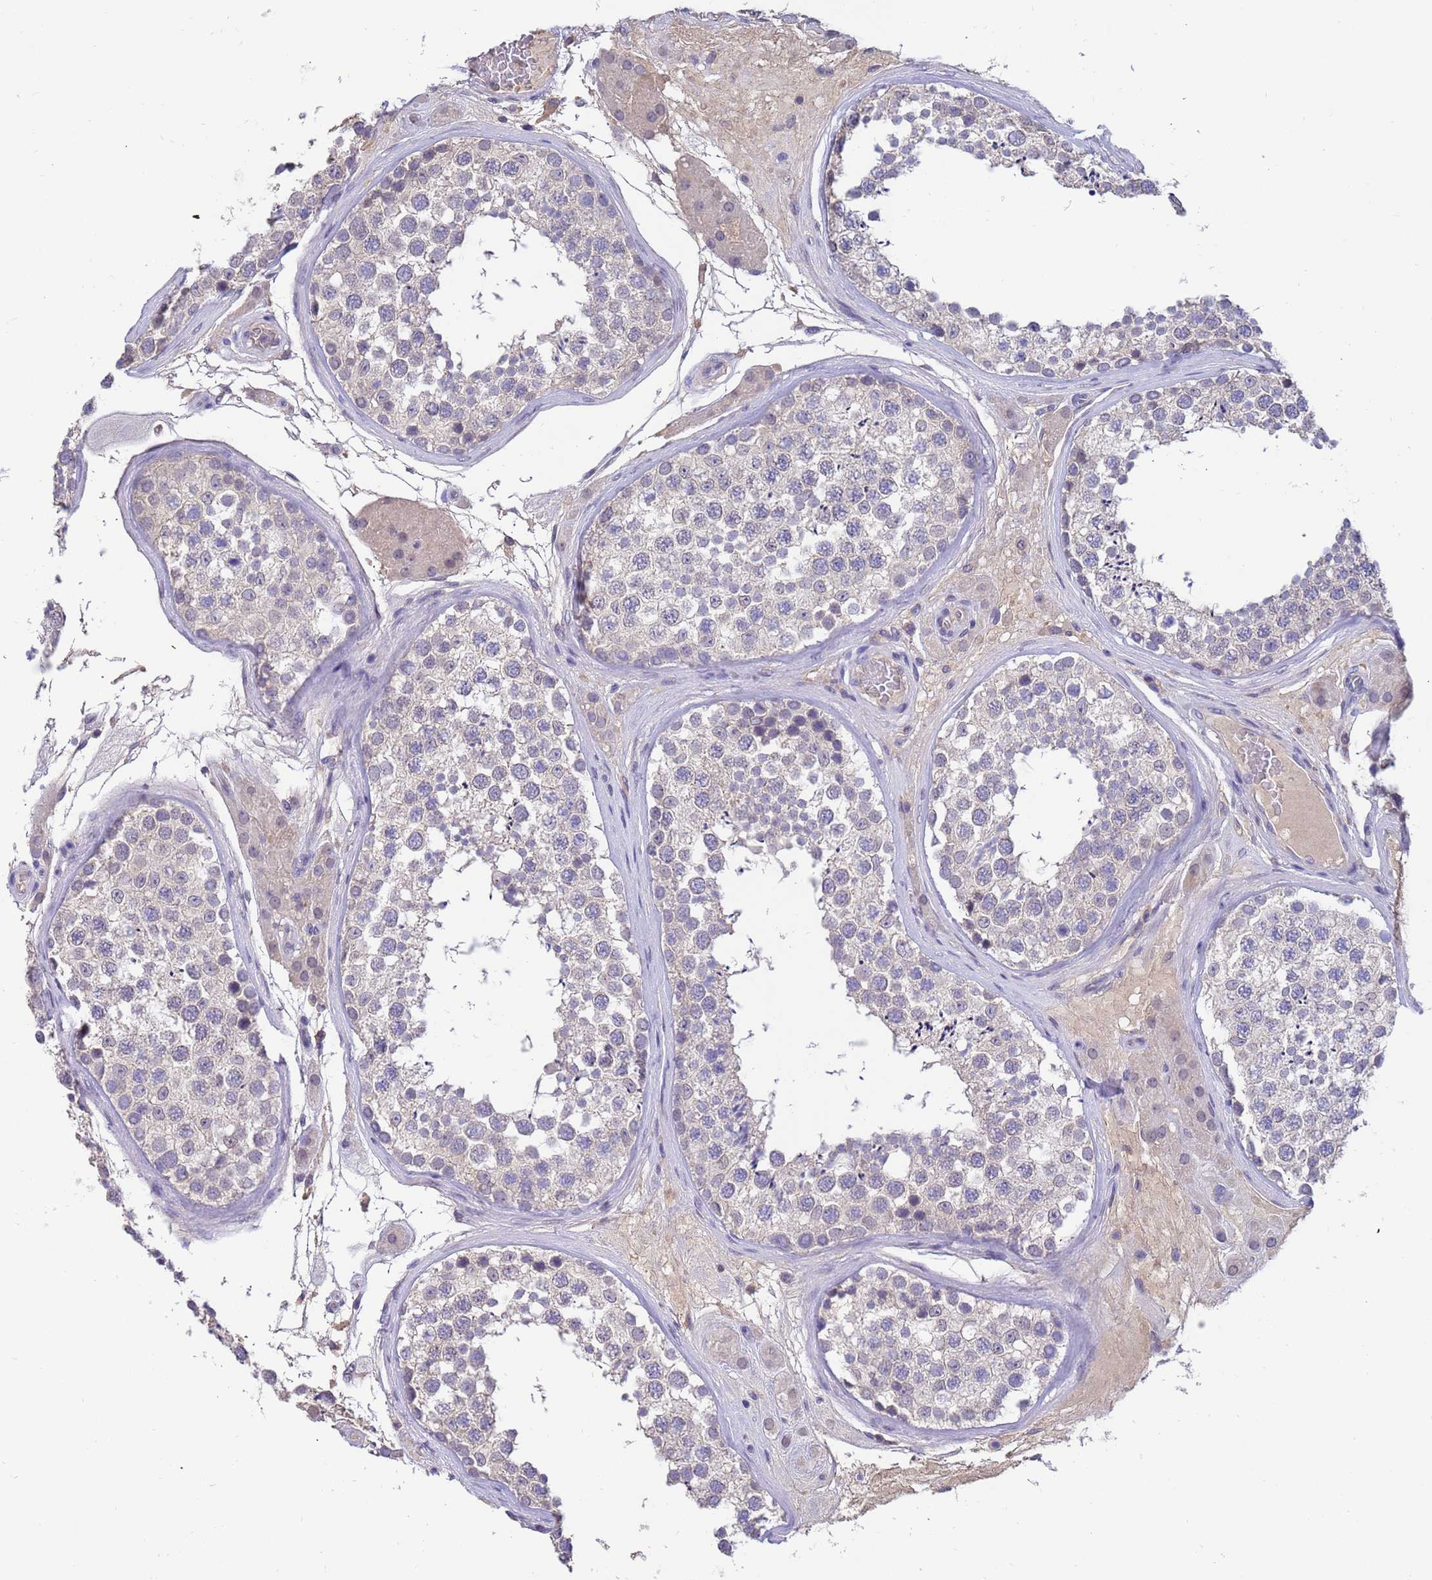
{"staining": {"intensity": "negative", "quantity": "none", "location": "none"}, "tissue": "testis", "cell_type": "Cells in seminiferous ducts", "image_type": "normal", "snomed": [{"axis": "morphology", "description": "Normal tissue, NOS"}, {"axis": "topography", "description": "Testis"}], "caption": "DAB (3,3'-diaminobenzidine) immunohistochemical staining of unremarkable human testis exhibits no significant staining in cells in seminiferous ducts. (DAB (3,3'-diaminobenzidine) IHC with hematoxylin counter stain).", "gene": "AMPD3", "patient": {"sex": "male", "age": 46}}